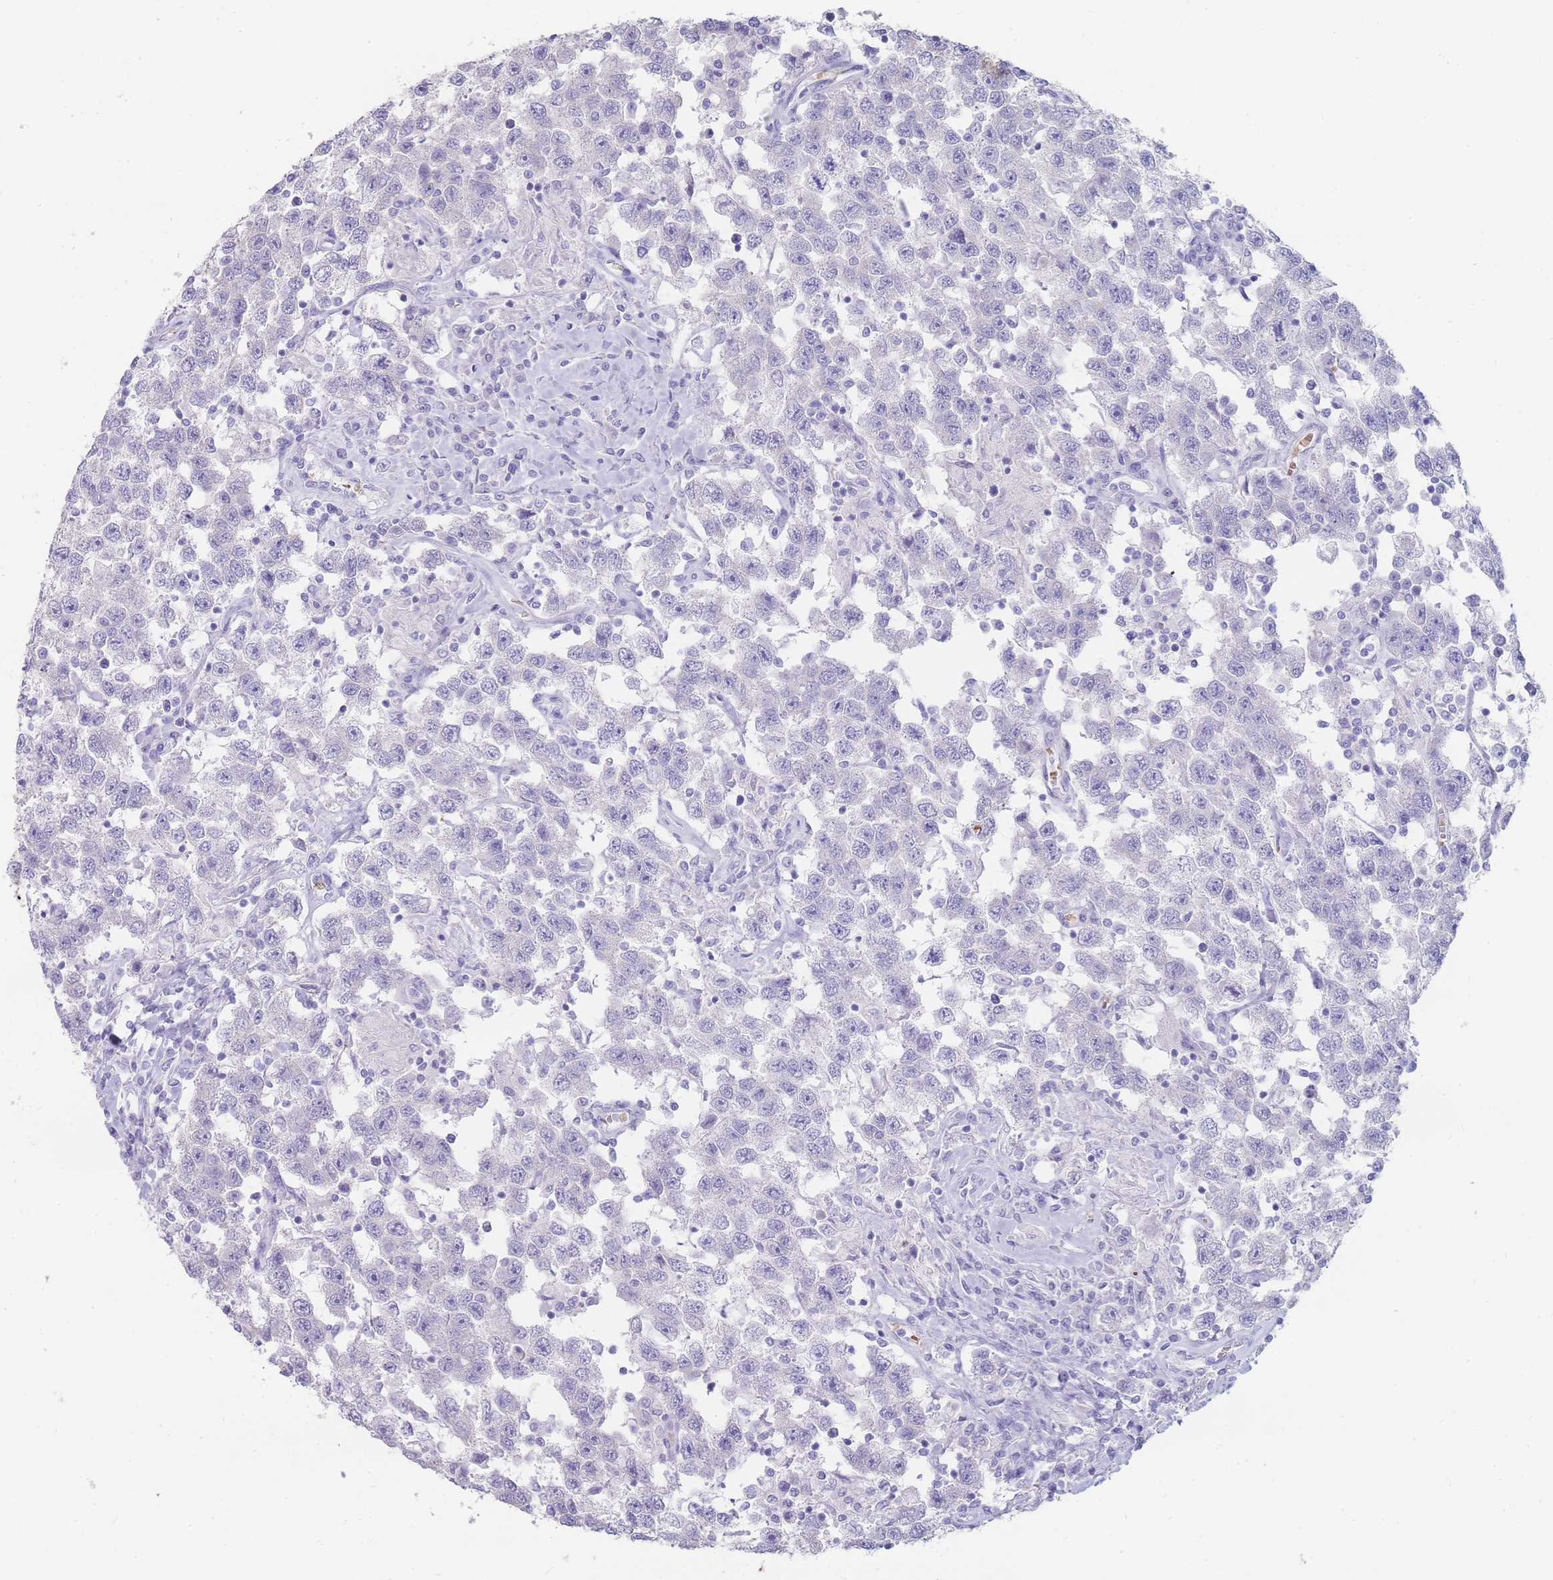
{"staining": {"intensity": "negative", "quantity": "none", "location": "none"}, "tissue": "testis cancer", "cell_type": "Tumor cells", "image_type": "cancer", "snomed": [{"axis": "morphology", "description": "Seminoma, NOS"}, {"axis": "topography", "description": "Testis"}], "caption": "This is an immunohistochemistry (IHC) photomicrograph of testis seminoma. There is no expression in tumor cells.", "gene": "HBG2", "patient": {"sex": "male", "age": 41}}